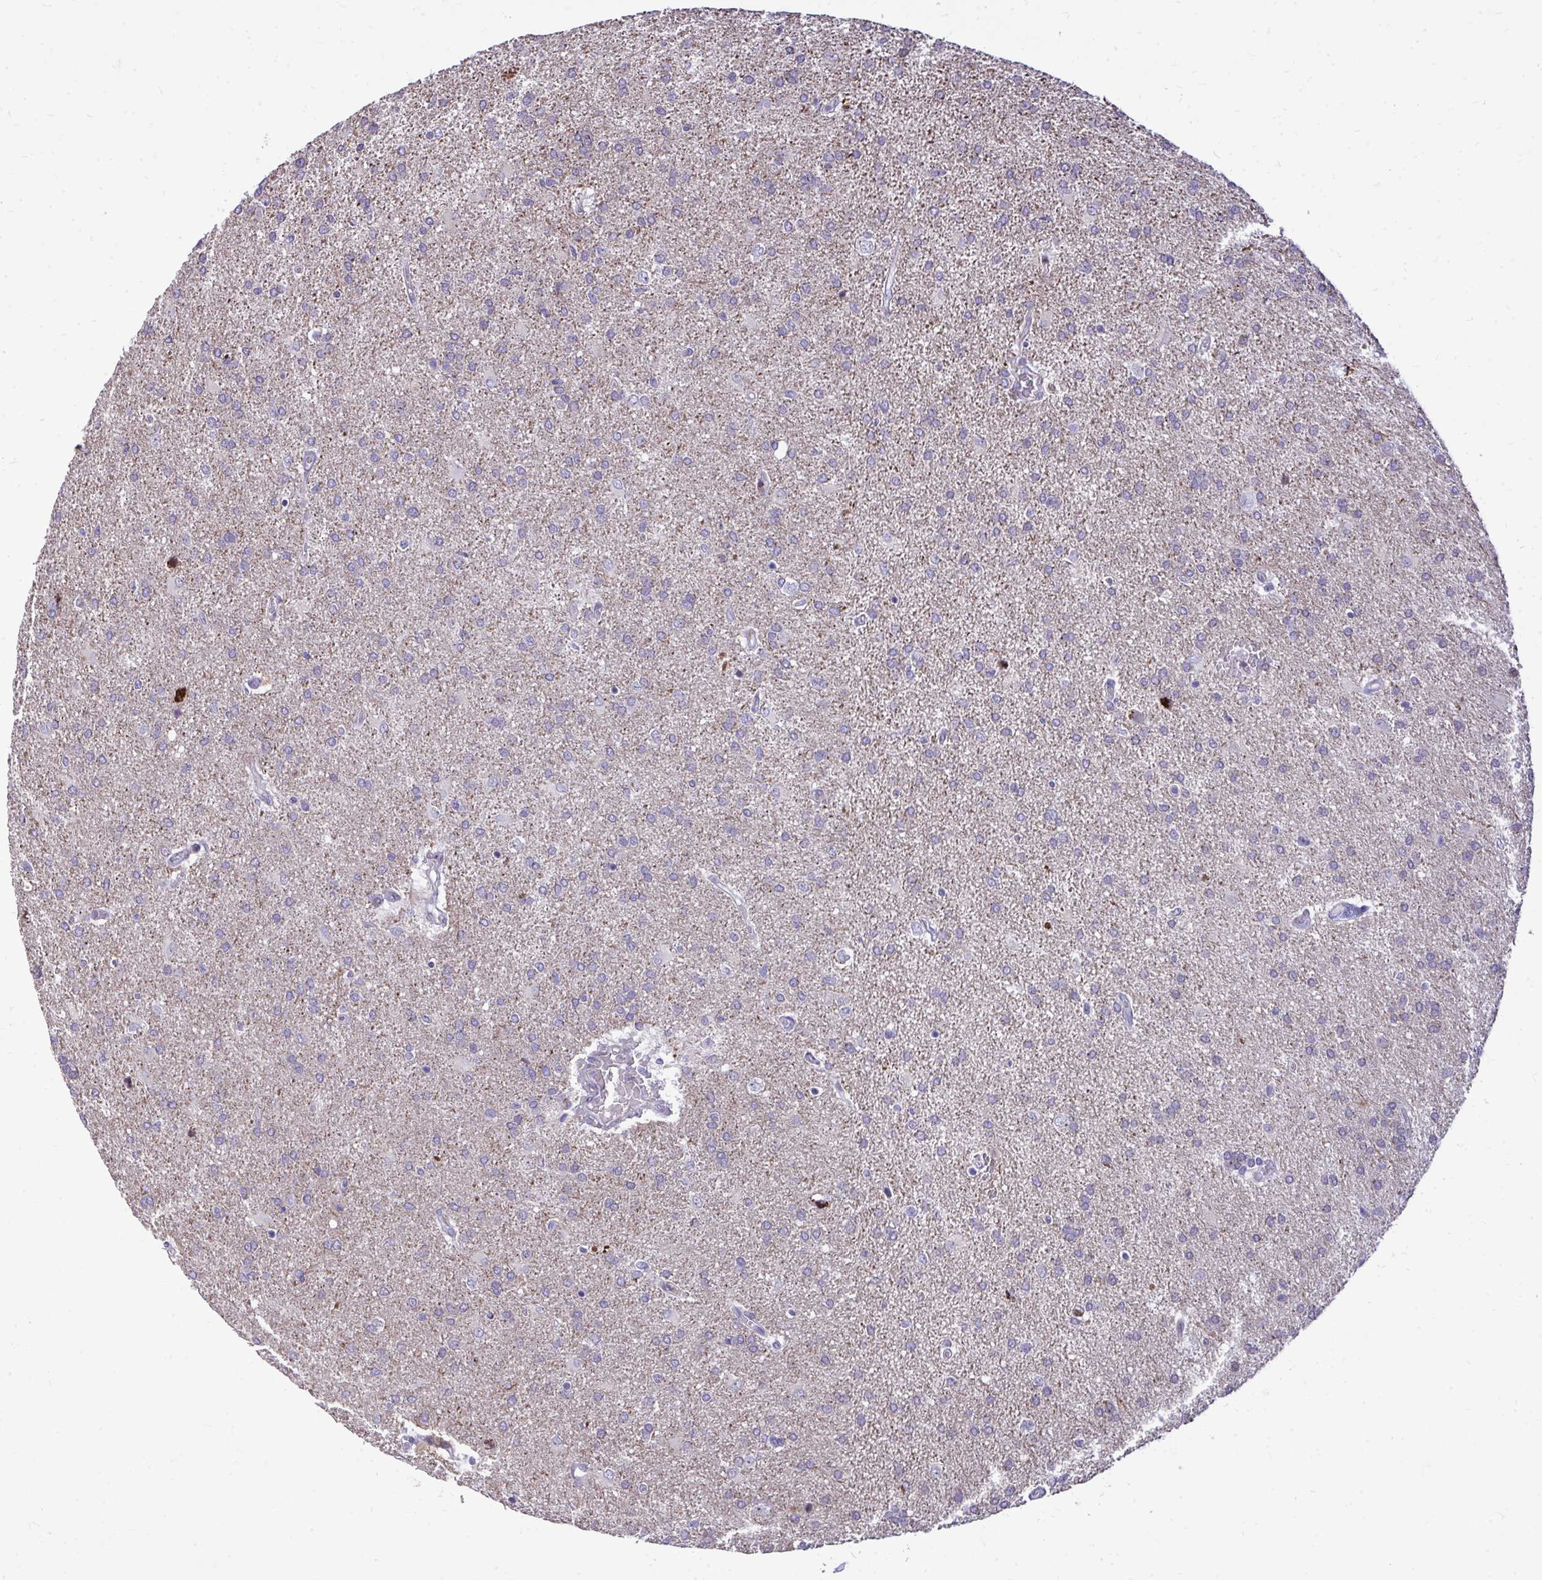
{"staining": {"intensity": "negative", "quantity": "none", "location": "none"}, "tissue": "glioma", "cell_type": "Tumor cells", "image_type": "cancer", "snomed": [{"axis": "morphology", "description": "Glioma, malignant, High grade"}, {"axis": "topography", "description": "Brain"}], "caption": "This is an immunohistochemistry (IHC) image of glioma. There is no staining in tumor cells.", "gene": "DLX4", "patient": {"sex": "male", "age": 68}}